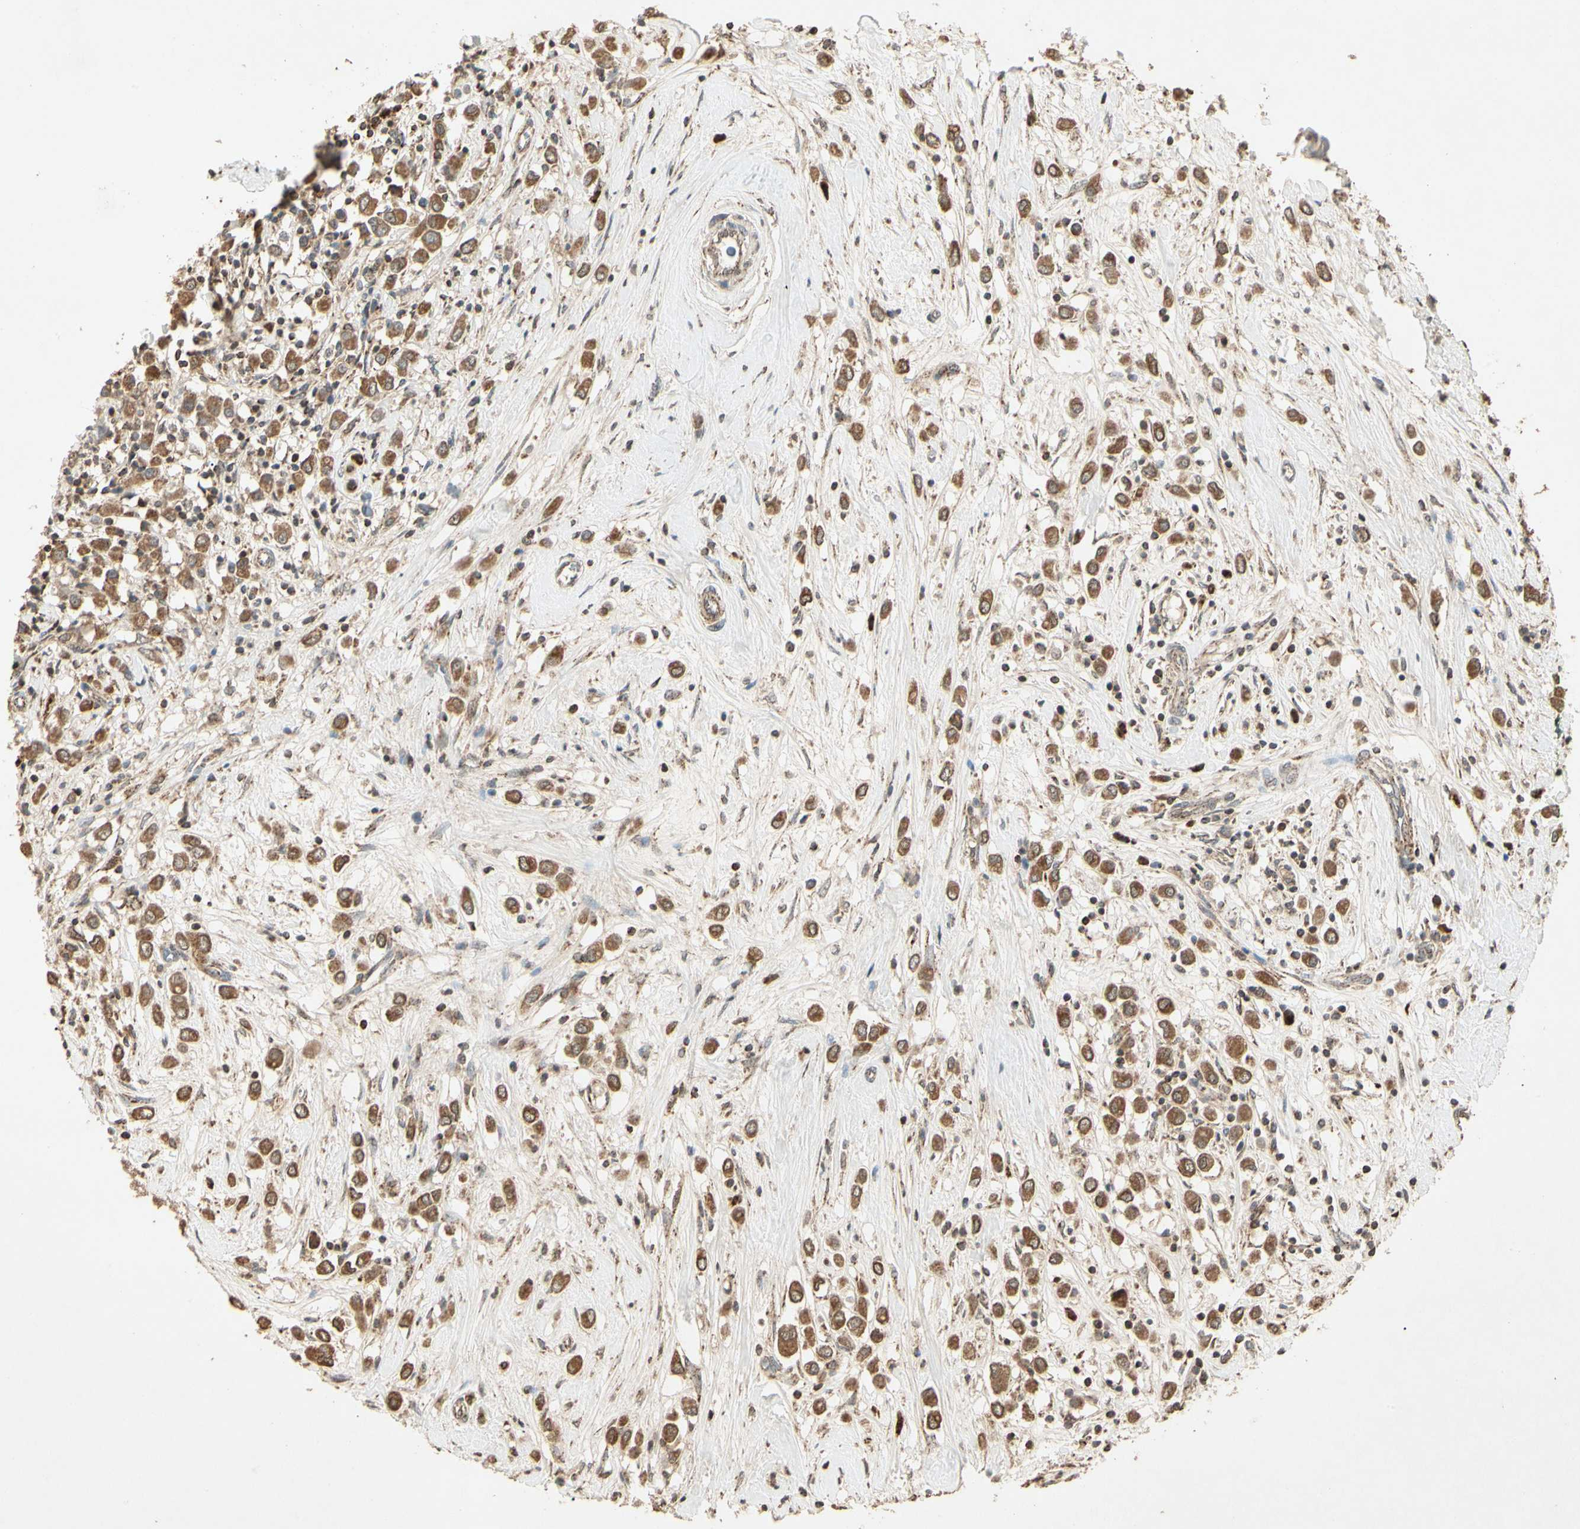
{"staining": {"intensity": "moderate", "quantity": ">75%", "location": "cytoplasmic/membranous"}, "tissue": "breast cancer", "cell_type": "Tumor cells", "image_type": "cancer", "snomed": [{"axis": "morphology", "description": "Duct carcinoma"}, {"axis": "topography", "description": "Breast"}], "caption": "IHC of breast cancer (invasive ductal carcinoma) exhibits medium levels of moderate cytoplasmic/membranous staining in approximately >75% of tumor cells.", "gene": "PRDX5", "patient": {"sex": "female", "age": 61}}